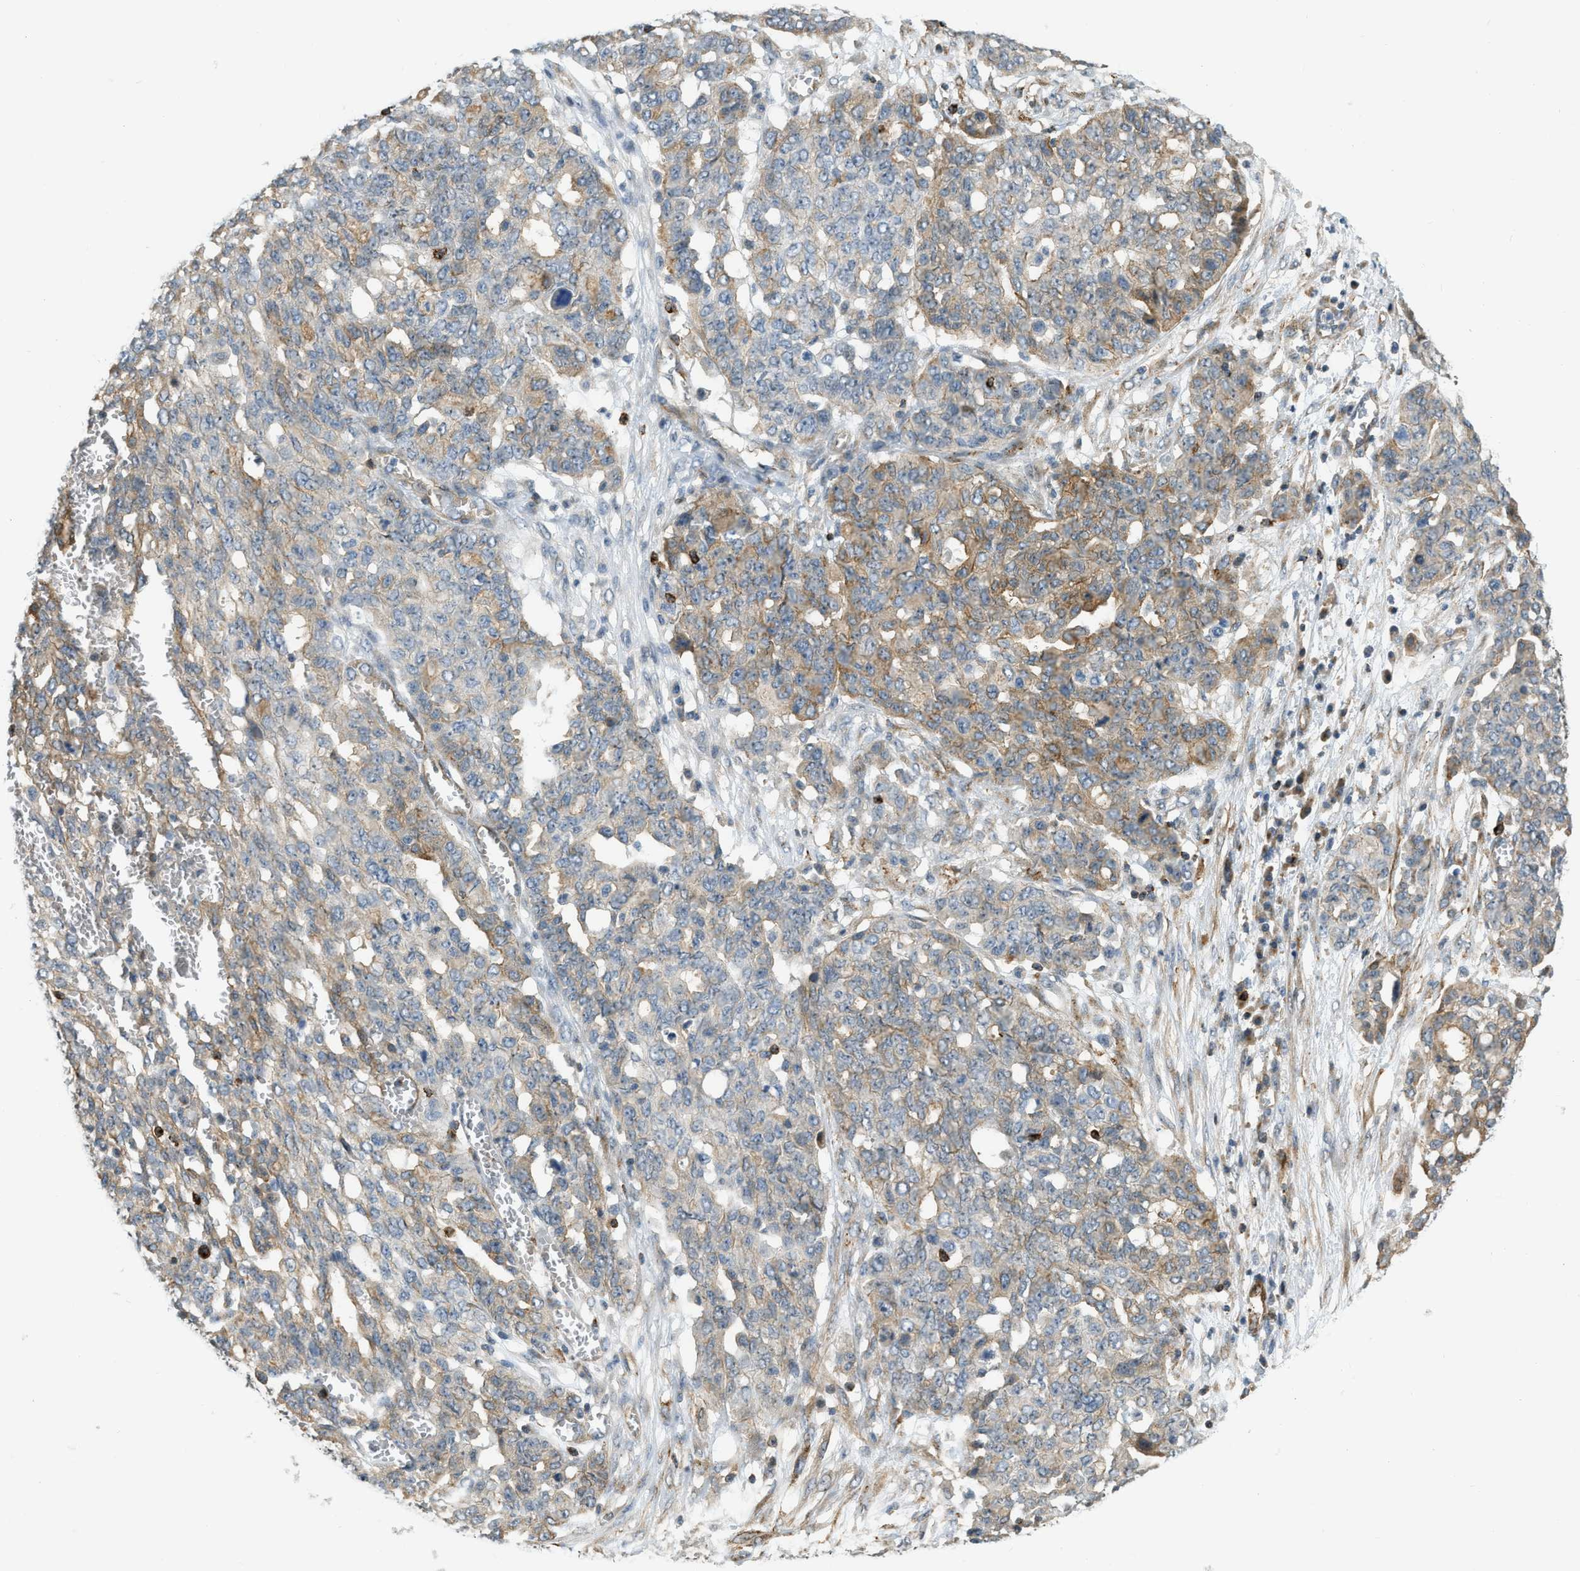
{"staining": {"intensity": "moderate", "quantity": "25%-75%", "location": "cytoplasmic/membranous"}, "tissue": "ovarian cancer", "cell_type": "Tumor cells", "image_type": "cancer", "snomed": [{"axis": "morphology", "description": "Cystadenocarcinoma, serous, NOS"}, {"axis": "topography", "description": "Soft tissue"}, {"axis": "topography", "description": "Ovary"}], "caption": "A brown stain shows moderate cytoplasmic/membranous positivity of a protein in human ovarian cancer tumor cells.", "gene": "KIAA1671", "patient": {"sex": "female", "age": 57}}